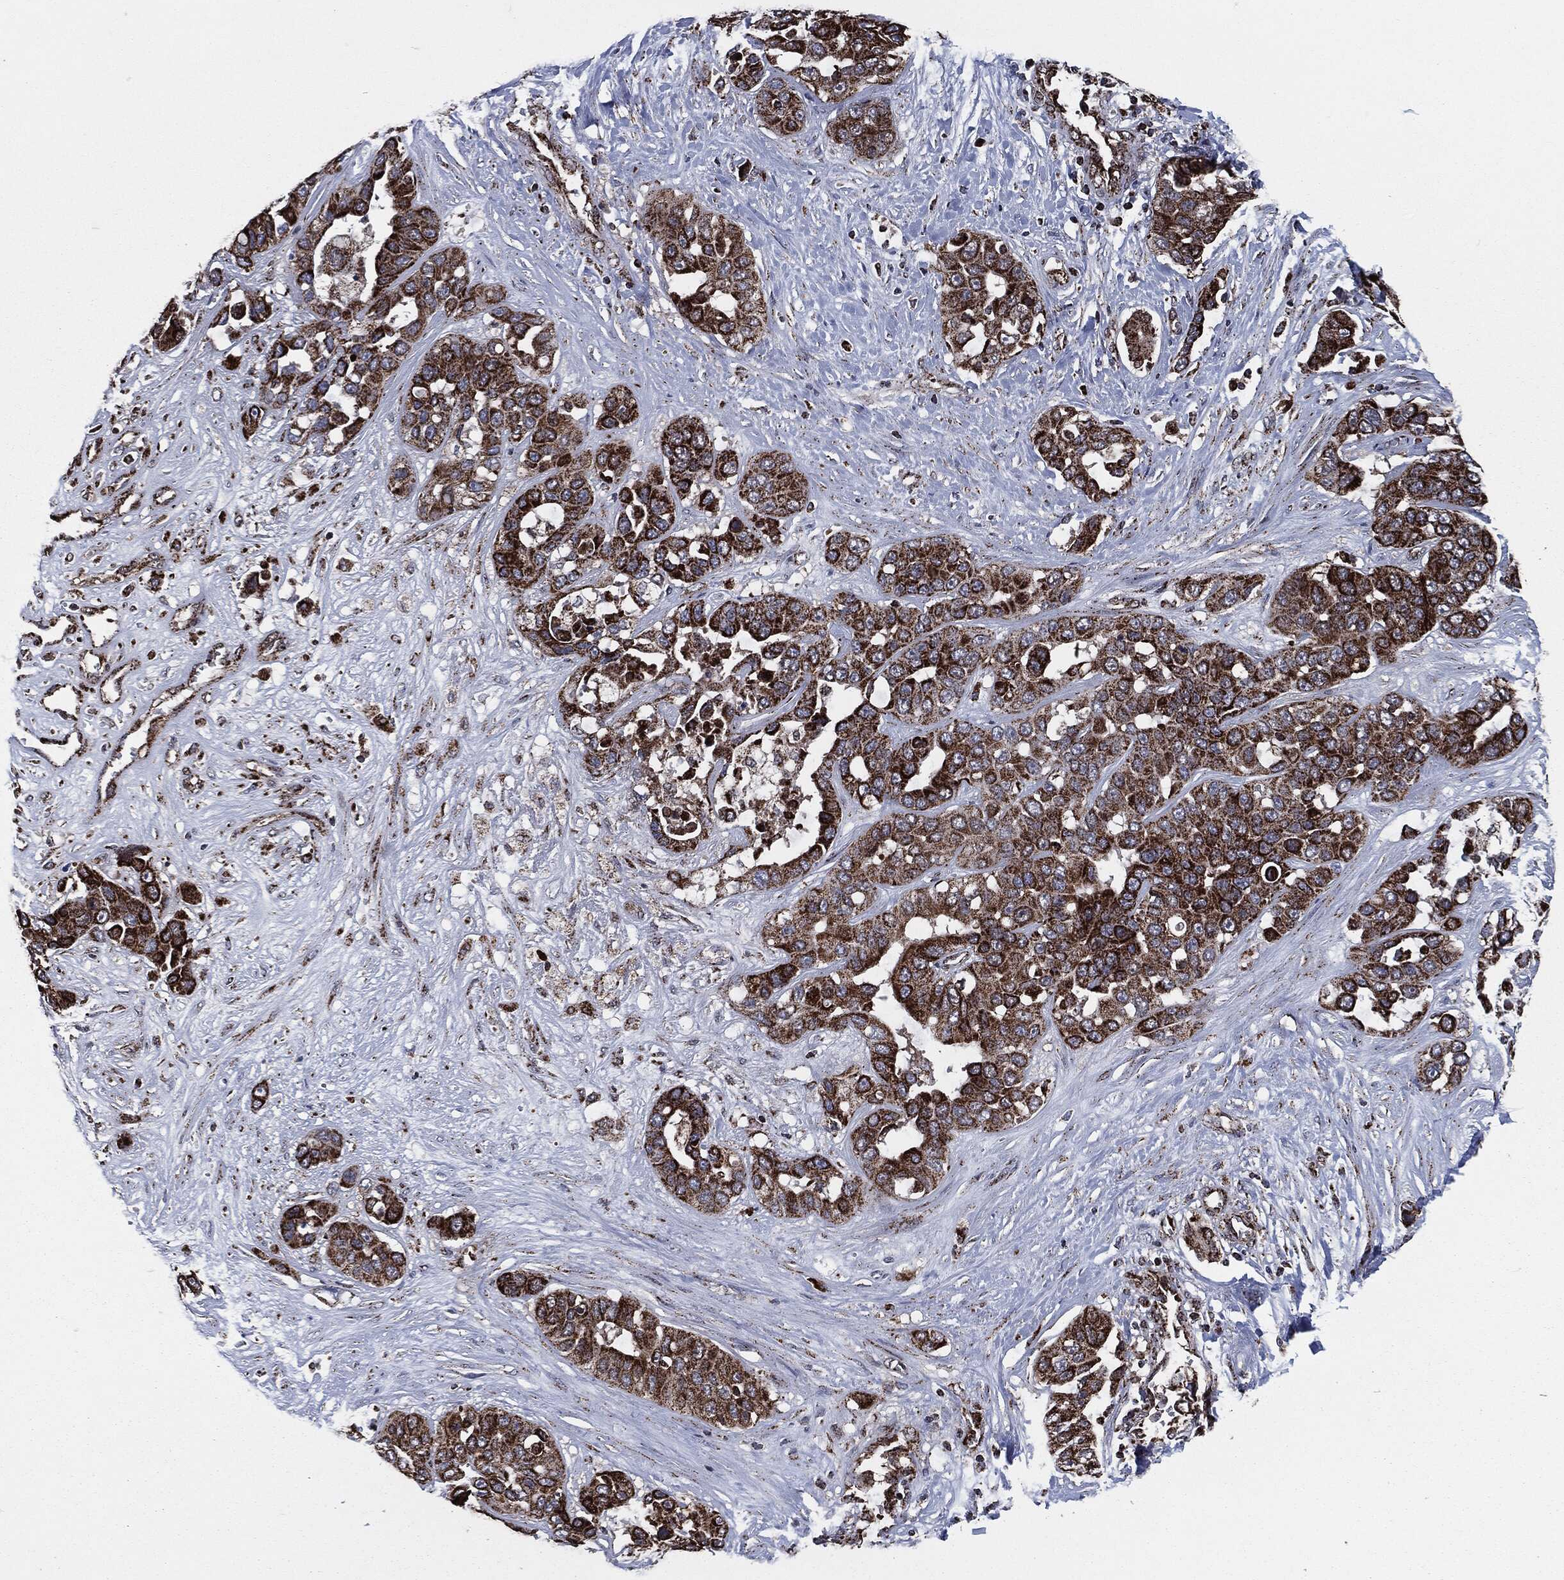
{"staining": {"intensity": "strong", "quantity": "25%-75%", "location": "cytoplasmic/membranous"}, "tissue": "liver cancer", "cell_type": "Tumor cells", "image_type": "cancer", "snomed": [{"axis": "morphology", "description": "Cholangiocarcinoma"}, {"axis": "topography", "description": "Liver"}], "caption": "IHC (DAB (3,3'-diaminobenzidine)) staining of human cholangiocarcinoma (liver) exhibits strong cytoplasmic/membranous protein staining in approximately 25%-75% of tumor cells.", "gene": "FH", "patient": {"sex": "female", "age": 52}}